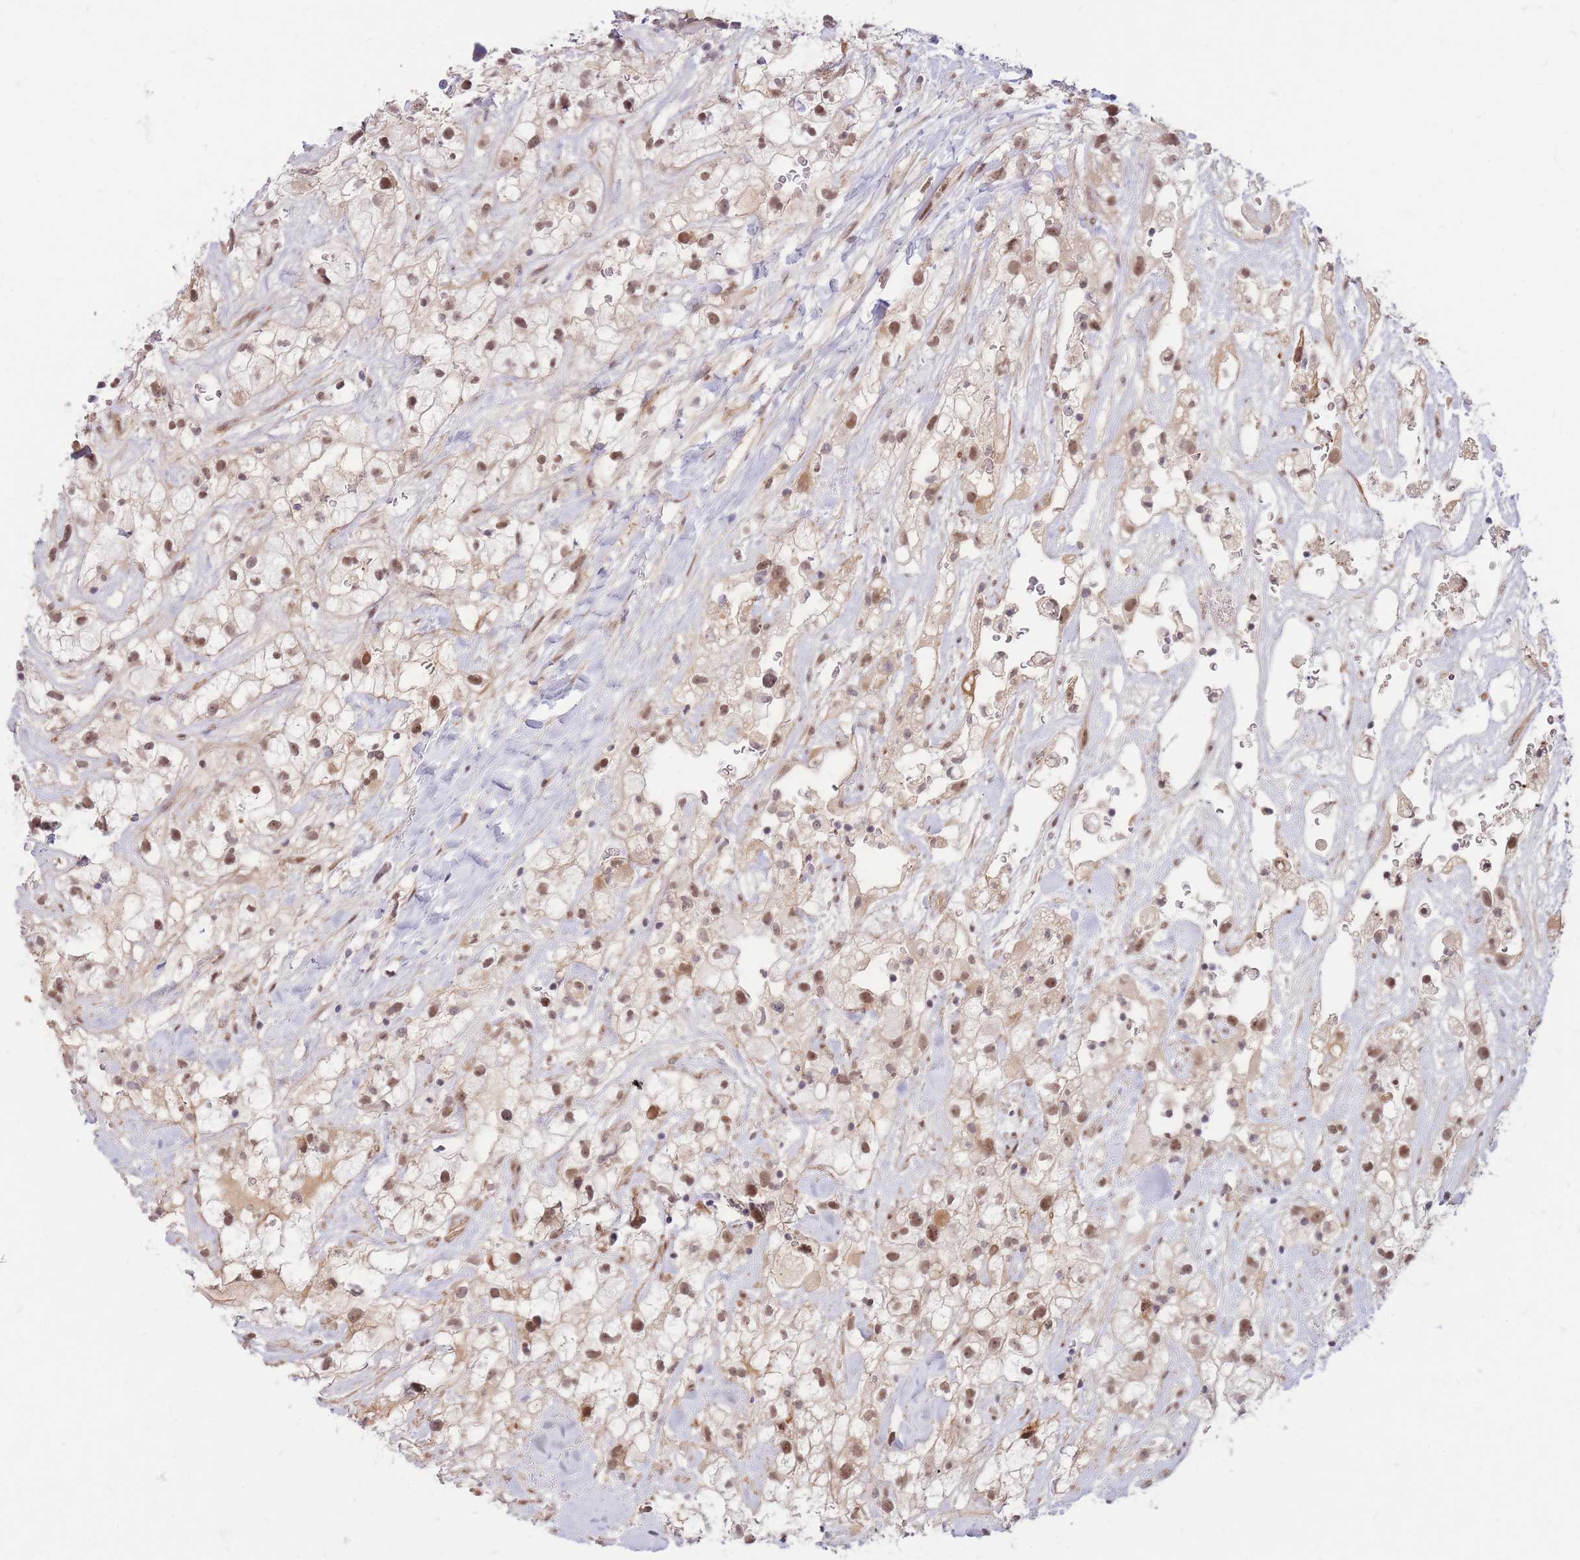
{"staining": {"intensity": "moderate", "quantity": ">75%", "location": "nuclear"}, "tissue": "renal cancer", "cell_type": "Tumor cells", "image_type": "cancer", "snomed": [{"axis": "morphology", "description": "Adenocarcinoma, NOS"}, {"axis": "topography", "description": "Kidney"}], "caption": "A micrograph of human adenocarcinoma (renal) stained for a protein reveals moderate nuclear brown staining in tumor cells. (DAB (3,3'-diaminobenzidine) IHC, brown staining for protein, blue staining for nuclei).", "gene": "ERICH6B", "patient": {"sex": "male", "age": 59}}